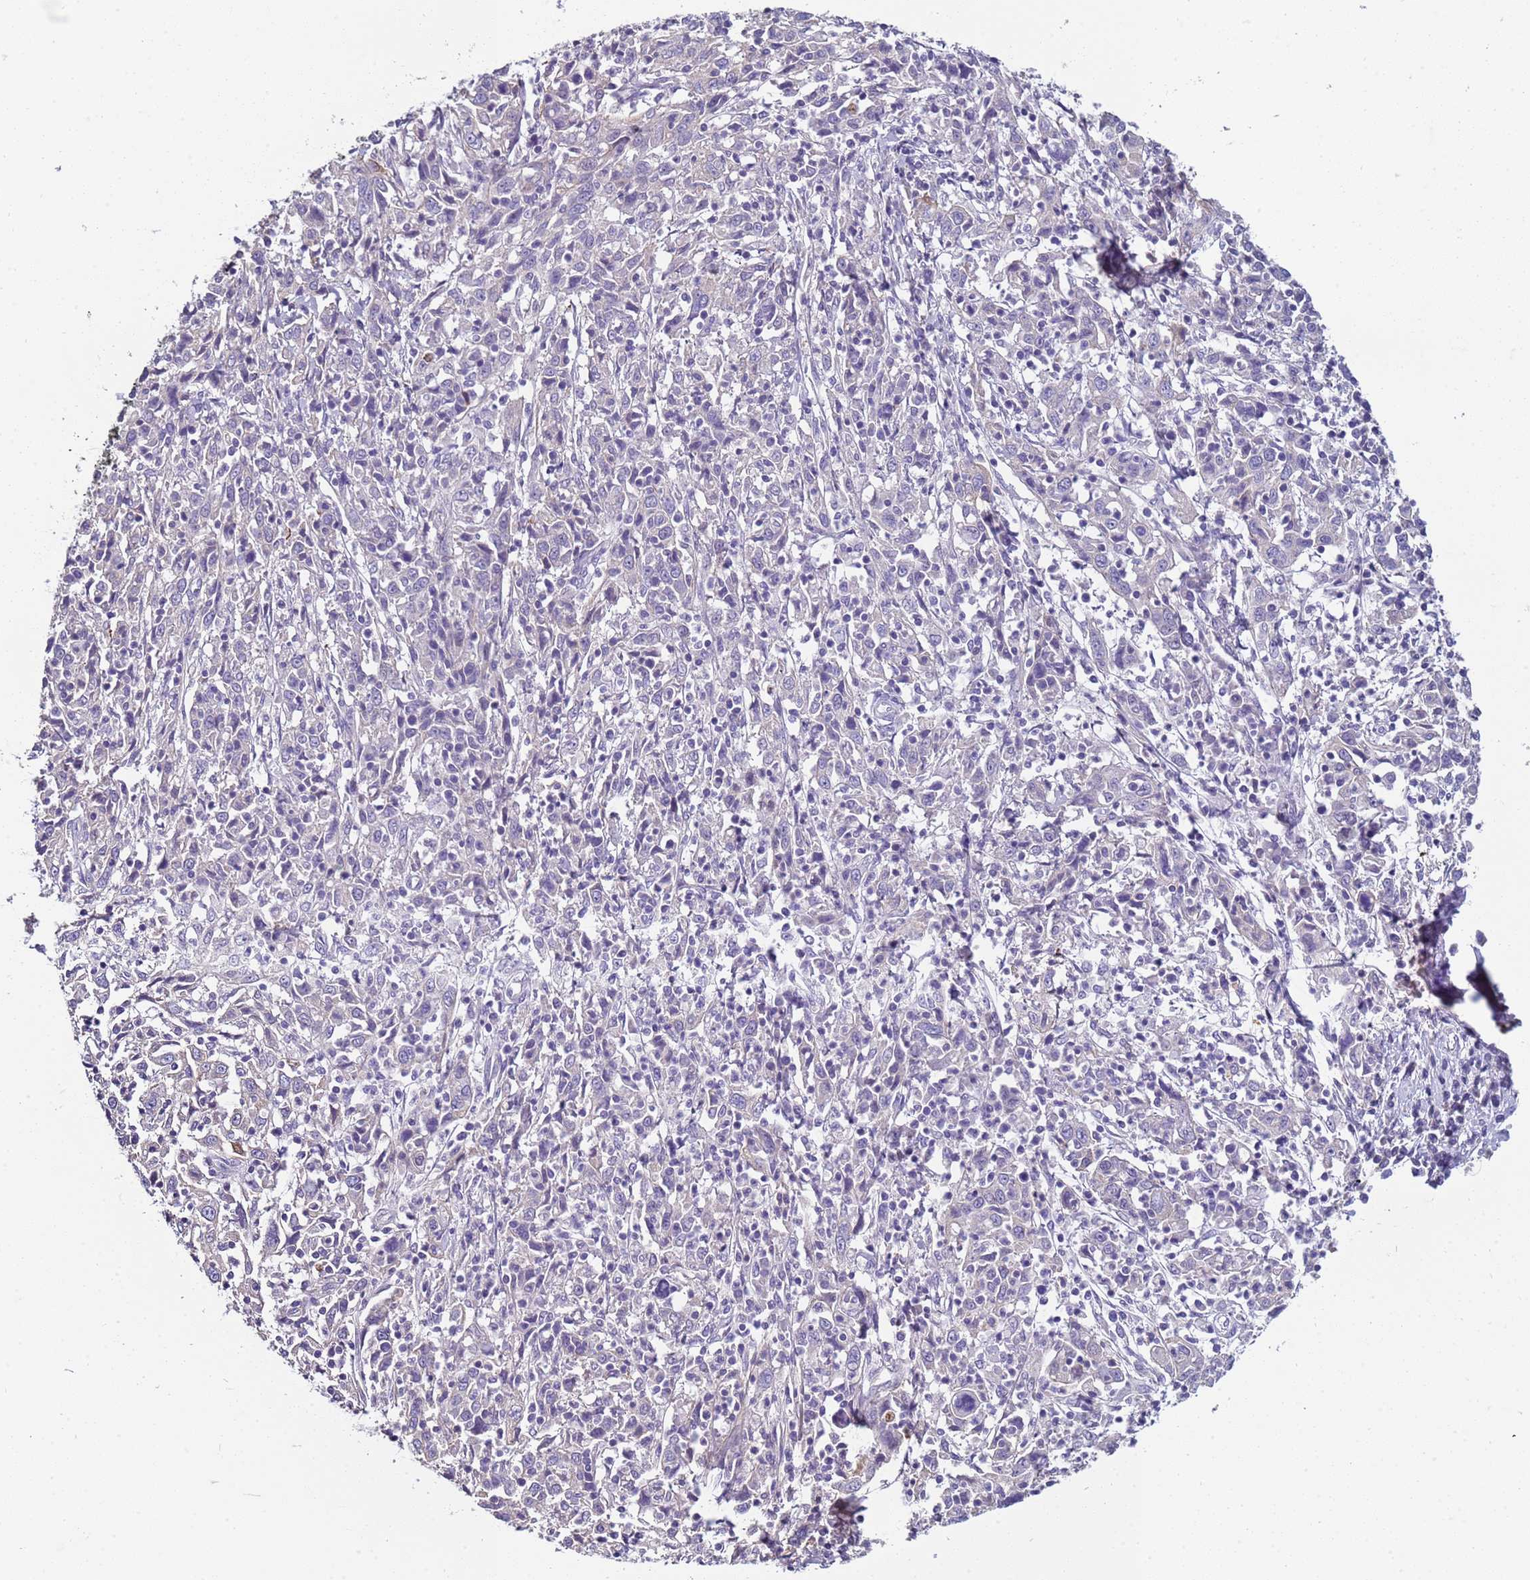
{"staining": {"intensity": "negative", "quantity": "none", "location": "none"}, "tissue": "cervical cancer", "cell_type": "Tumor cells", "image_type": "cancer", "snomed": [{"axis": "morphology", "description": "Squamous cell carcinoma, NOS"}, {"axis": "topography", "description": "Cervix"}], "caption": "This is an immunohistochemistry (IHC) micrograph of cervical cancer. There is no positivity in tumor cells.", "gene": "TRIM51", "patient": {"sex": "female", "age": 46}}